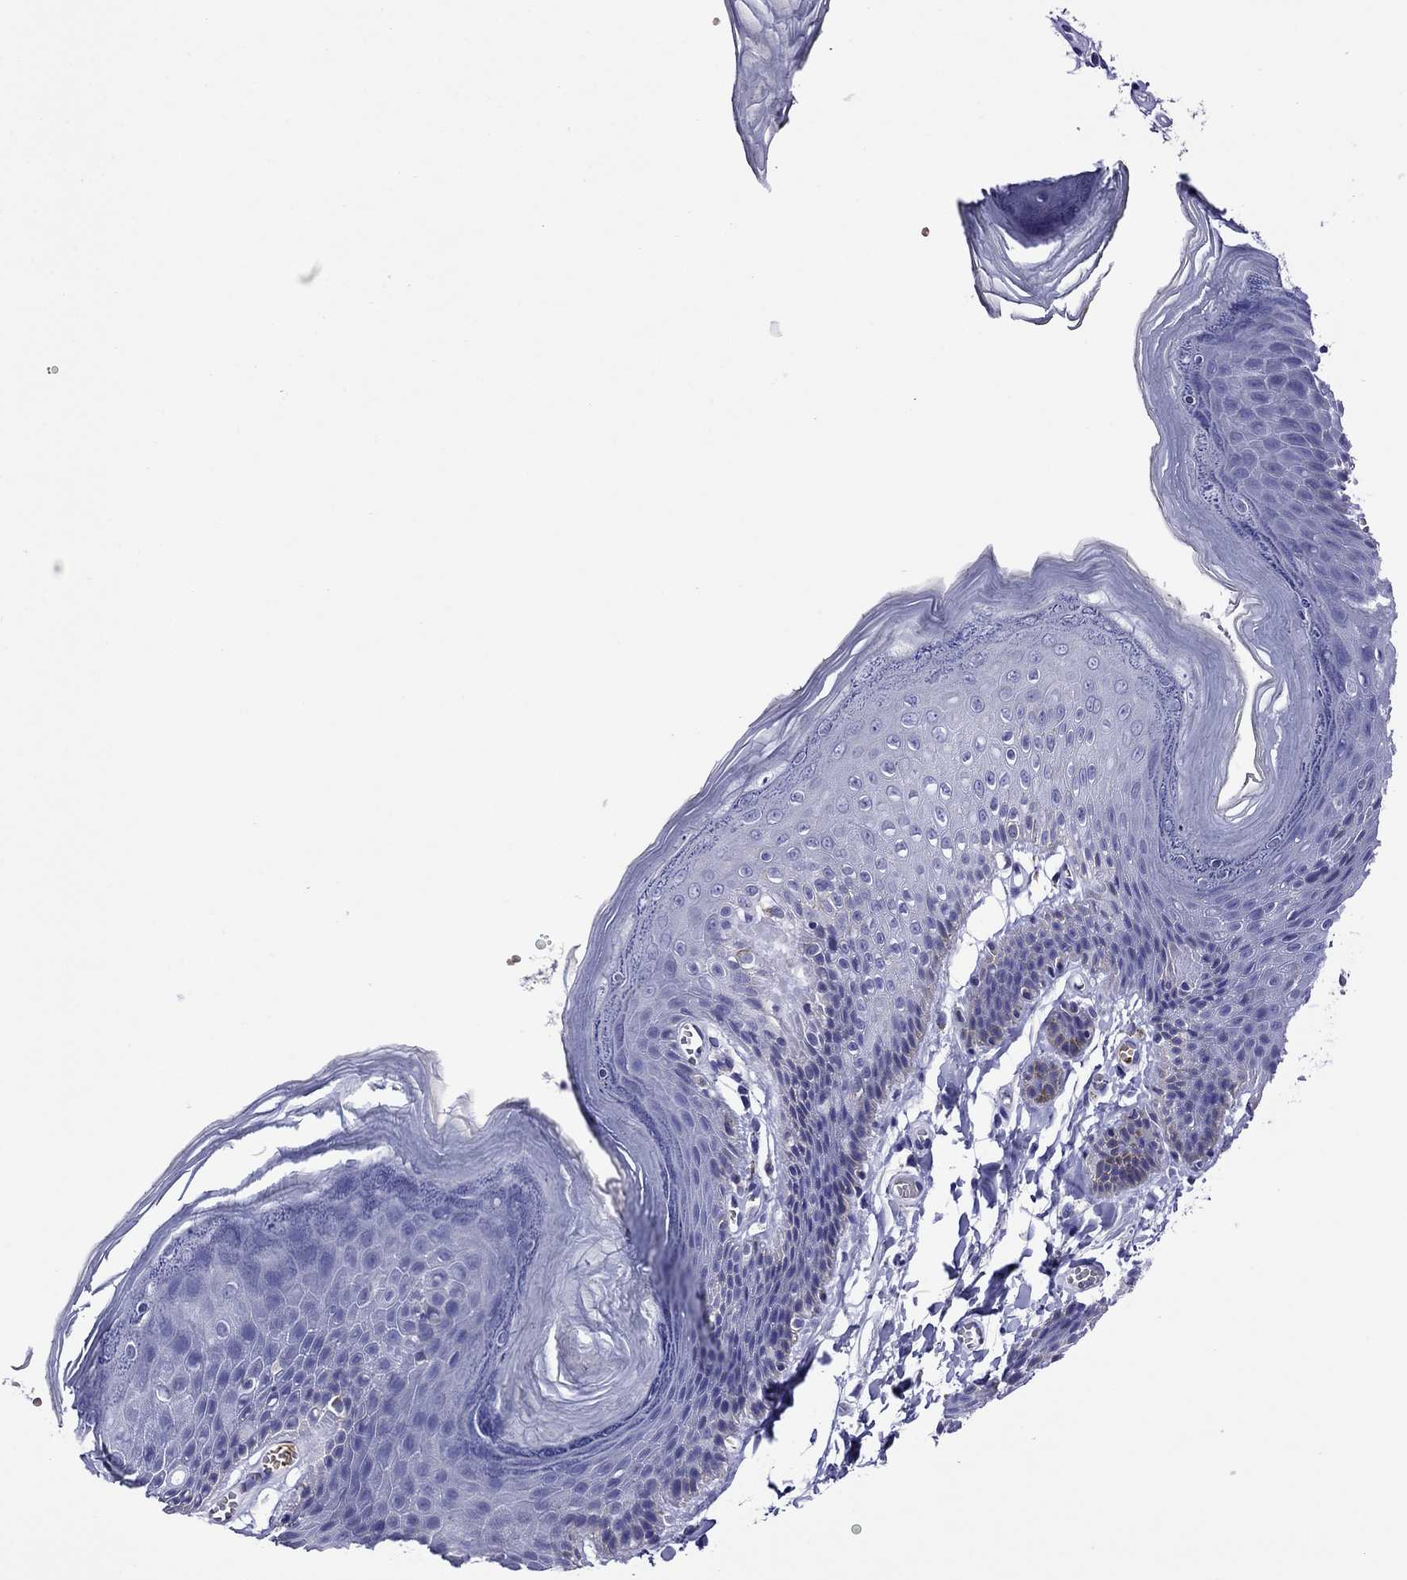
{"staining": {"intensity": "negative", "quantity": "none", "location": "none"}, "tissue": "skin", "cell_type": "Epidermal cells", "image_type": "normal", "snomed": [{"axis": "morphology", "description": "Normal tissue, NOS"}, {"axis": "topography", "description": "Anal"}], "caption": "Skin stained for a protein using immunohistochemistry (IHC) demonstrates no positivity epidermal cells.", "gene": "SCG2", "patient": {"sex": "male", "age": 53}}